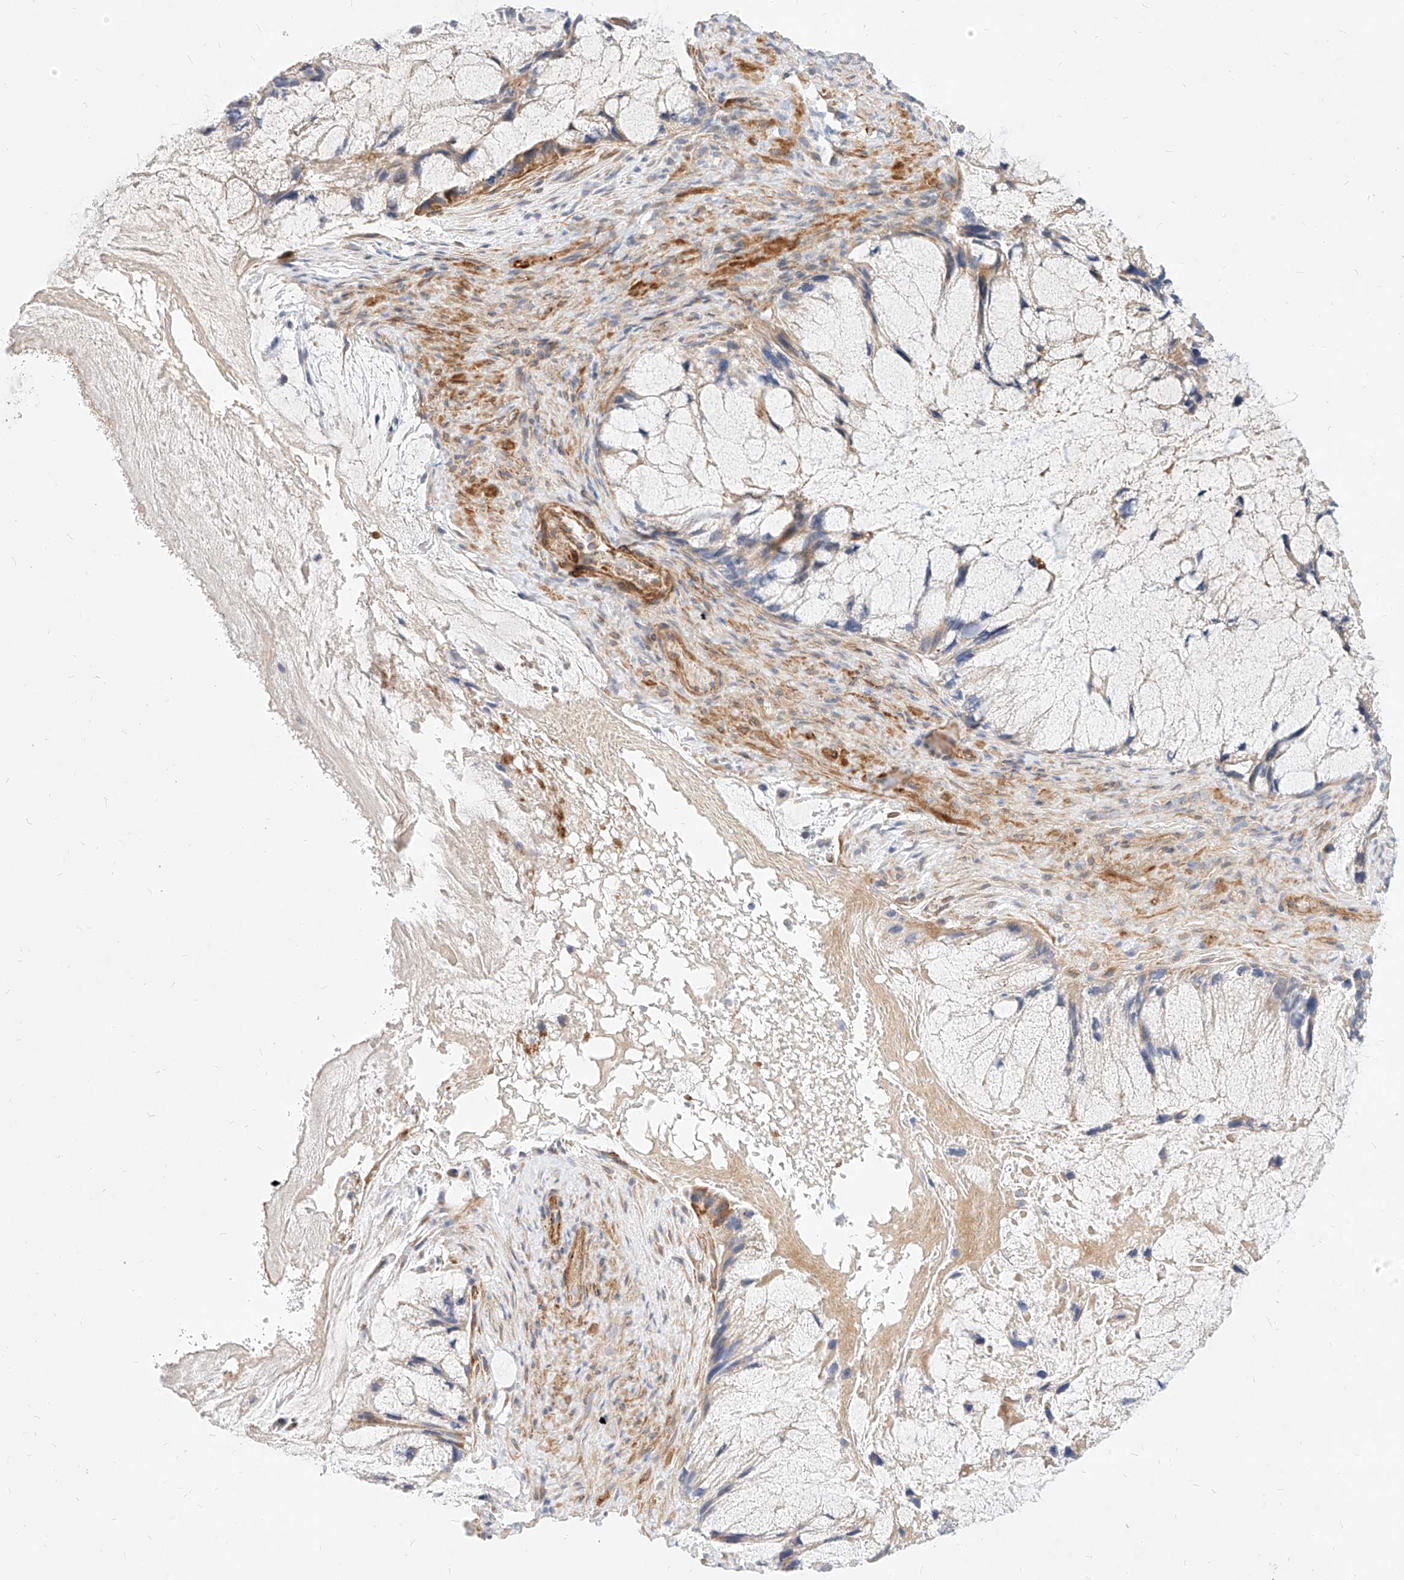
{"staining": {"intensity": "negative", "quantity": "none", "location": "none"}, "tissue": "ovarian cancer", "cell_type": "Tumor cells", "image_type": "cancer", "snomed": [{"axis": "morphology", "description": "Cystadenocarcinoma, mucinous, NOS"}, {"axis": "topography", "description": "Ovary"}], "caption": "Tumor cells are negative for brown protein staining in mucinous cystadenocarcinoma (ovarian). (DAB (3,3'-diaminobenzidine) immunohistochemistry, high magnification).", "gene": "KCNH5", "patient": {"sex": "female", "age": 37}}